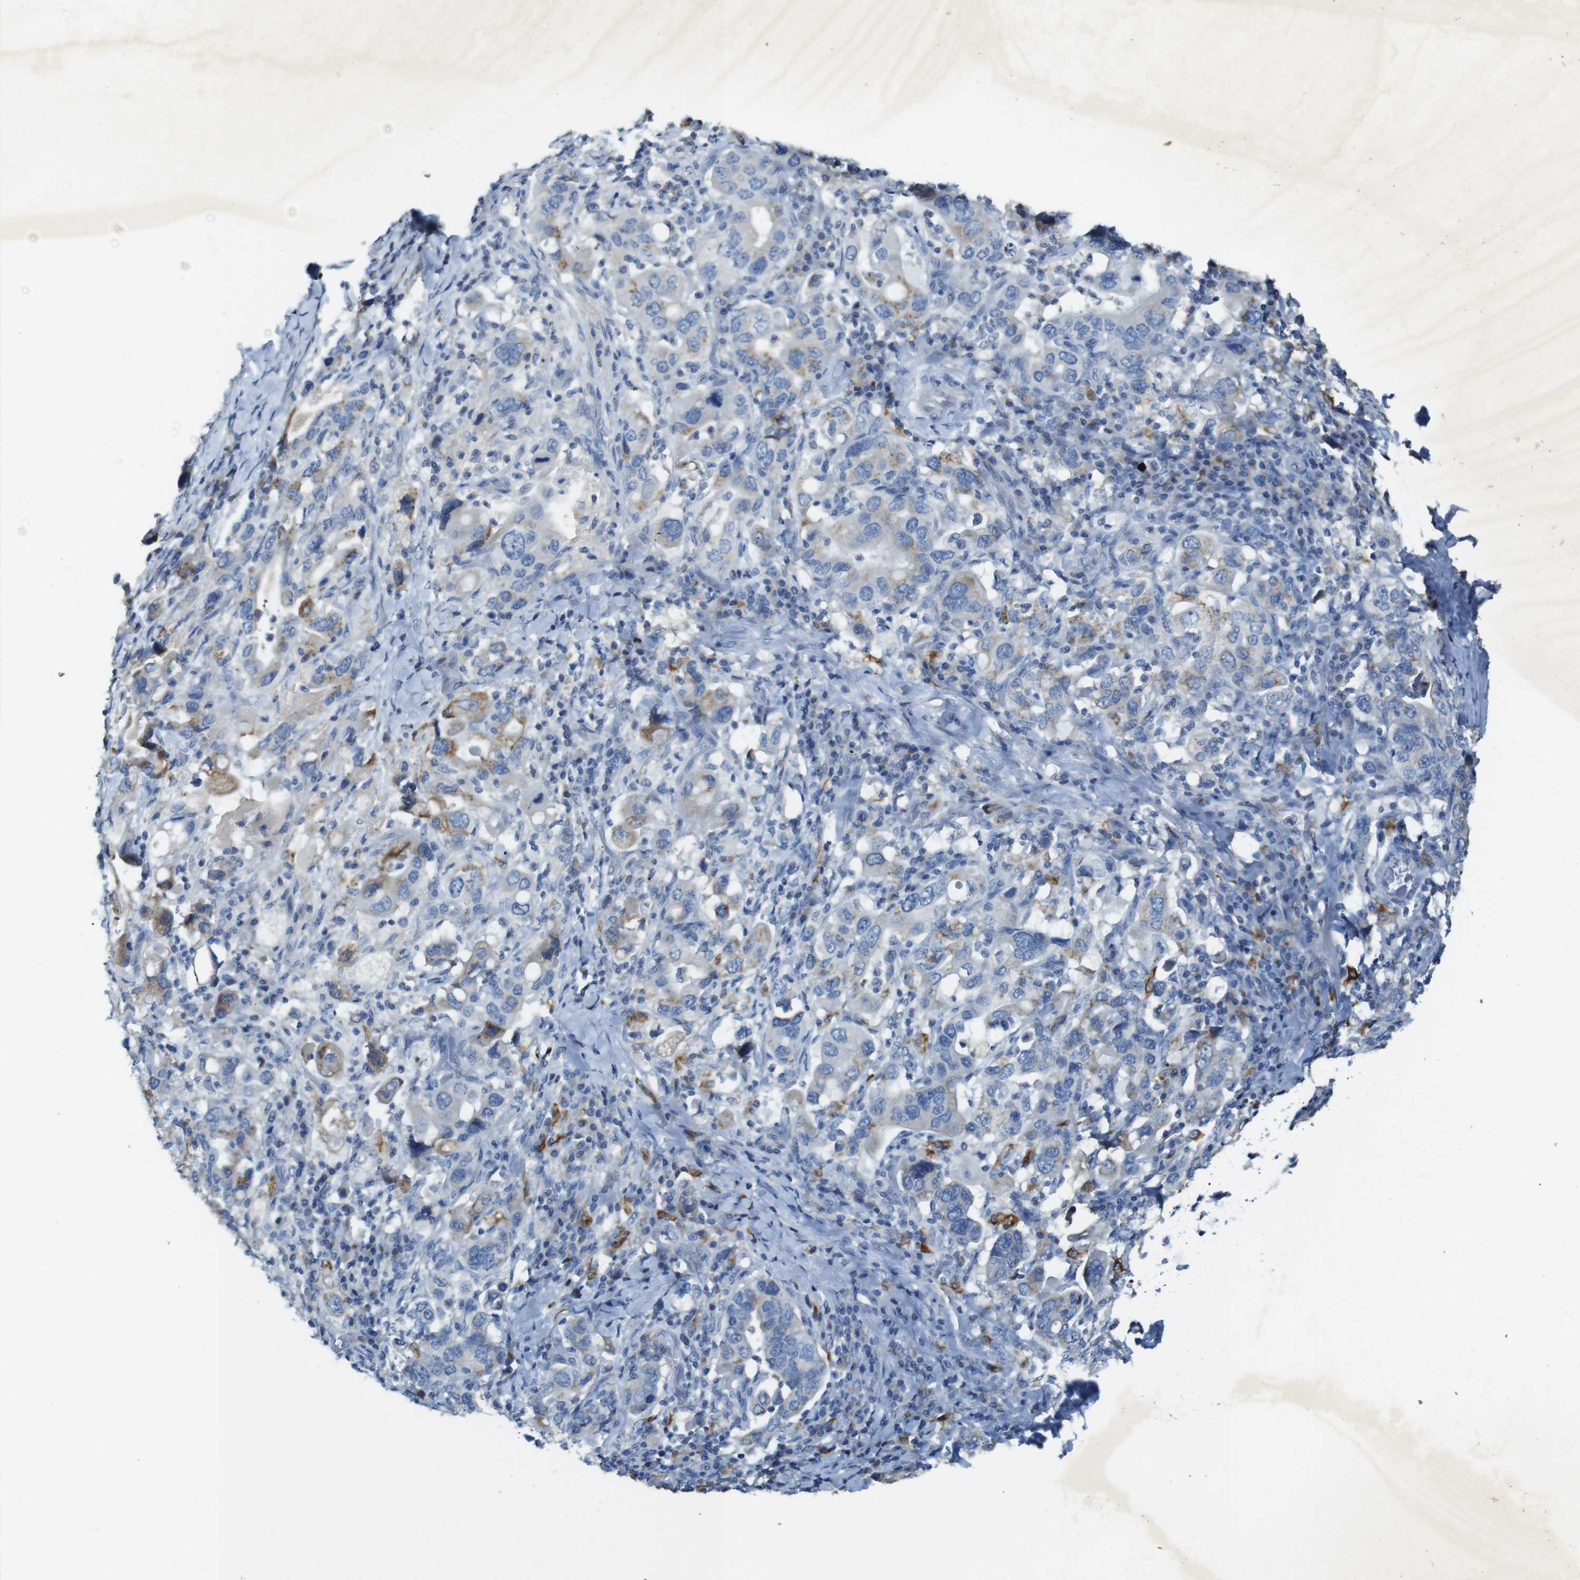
{"staining": {"intensity": "moderate", "quantity": "25%-75%", "location": "cytoplasmic/membranous"}, "tissue": "stomach cancer", "cell_type": "Tumor cells", "image_type": "cancer", "snomed": [{"axis": "morphology", "description": "Adenocarcinoma, NOS"}, {"axis": "topography", "description": "Stomach, upper"}], "caption": "Adenocarcinoma (stomach) was stained to show a protein in brown. There is medium levels of moderate cytoplasmic/membranous staining in about 25%-75% of tumor cells.", "gene": "CD320", "patient": {"sex": "male", "age": 62}}